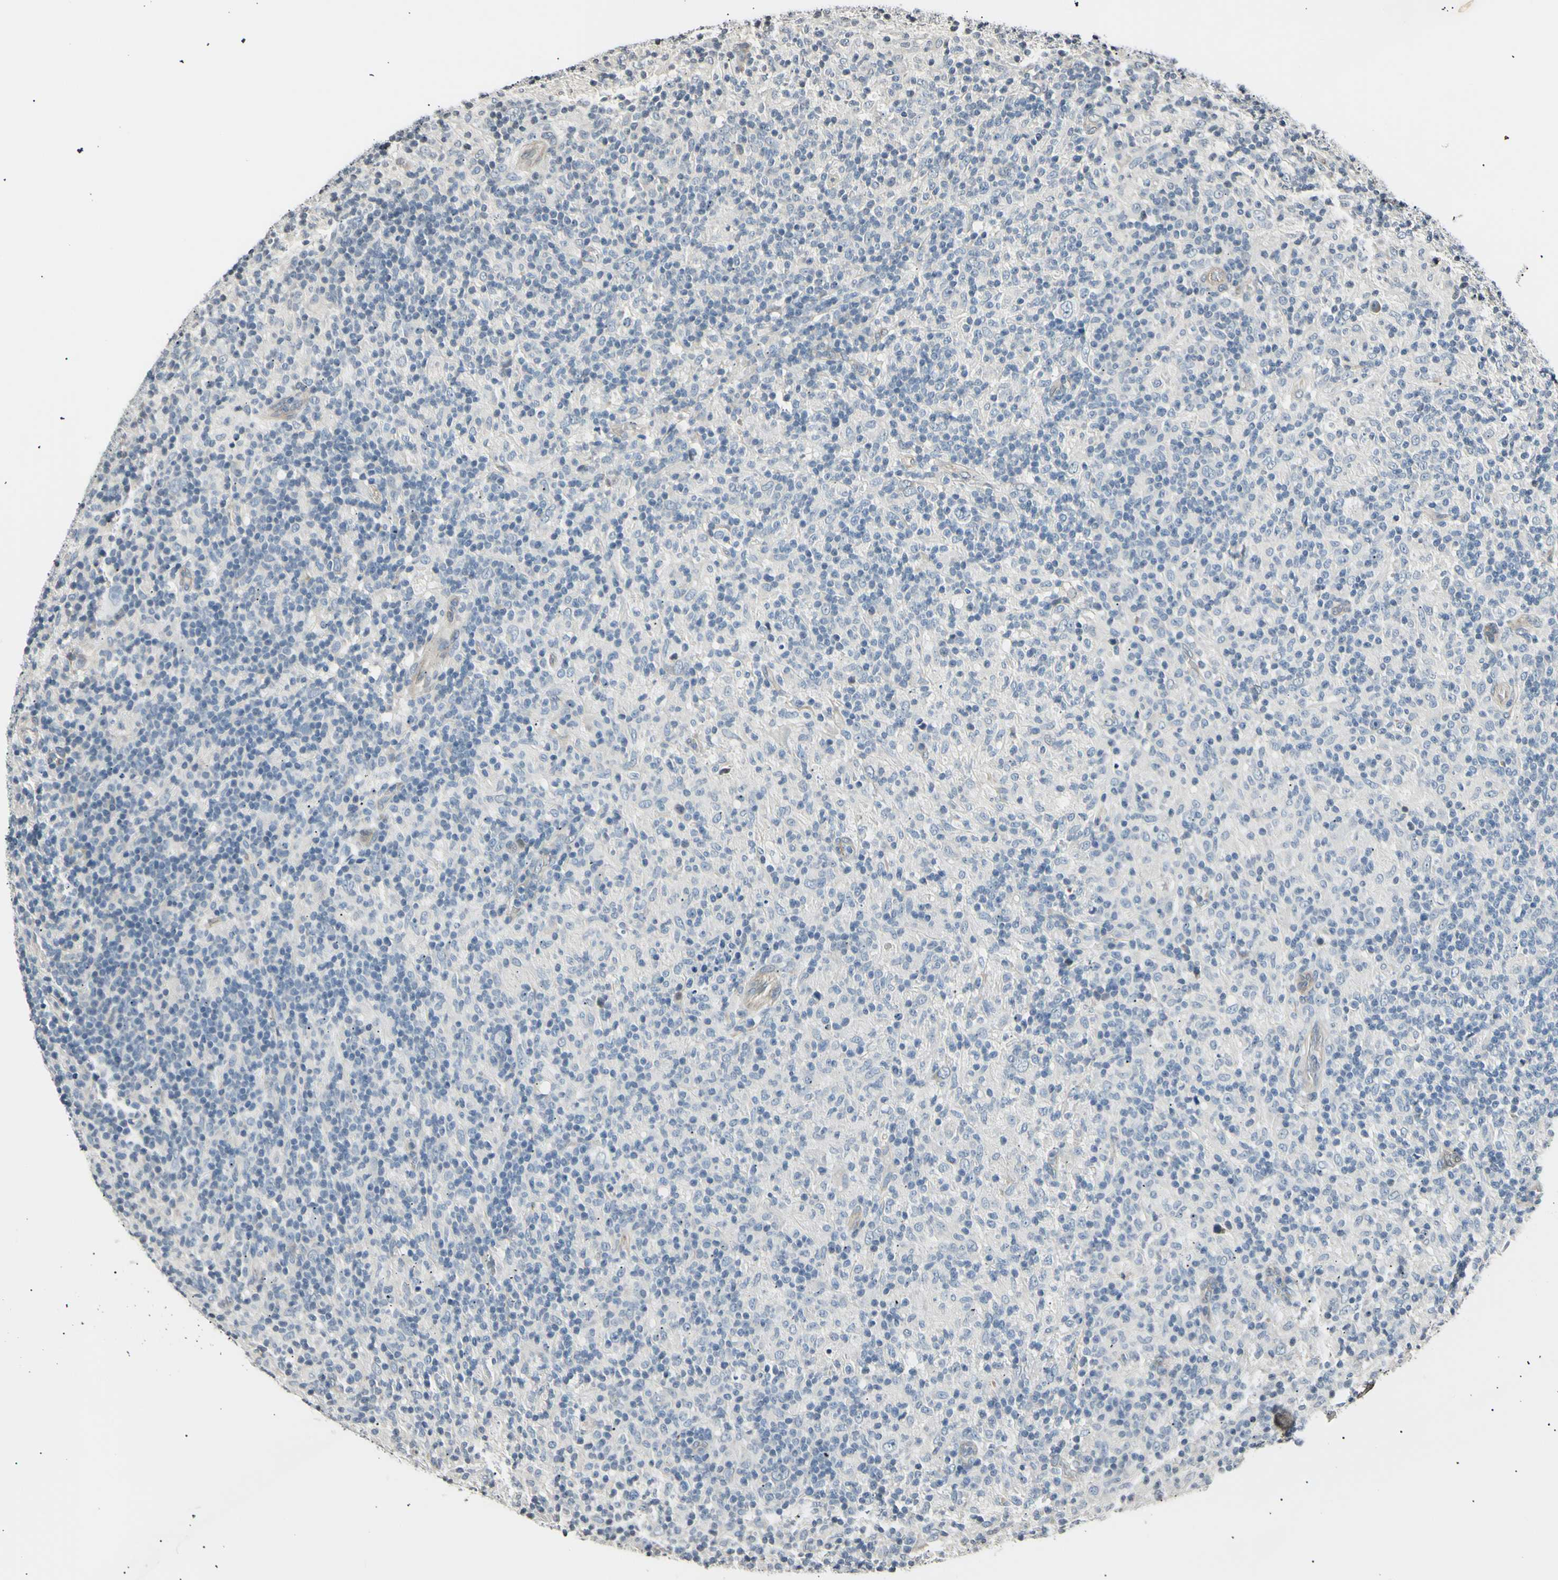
{"staining": {"intensity": "negative", "quantity": "none", "location": "none"}, "tissue": "lymphoma", "cell_type": "Tumor cells", "image_type": "cancer", "snomed": [{"axis": "morphology", "description": "Hodgkin's disease, NOS"}, {"axis": "topography", "description": "Lymph node"}], "caption": "Immunohistochemistry (IHC) of human lymphoma demonstrates no expression in tumor cells.", "gene": "AK1", "patient": {"sex": "male", "age": 70}}